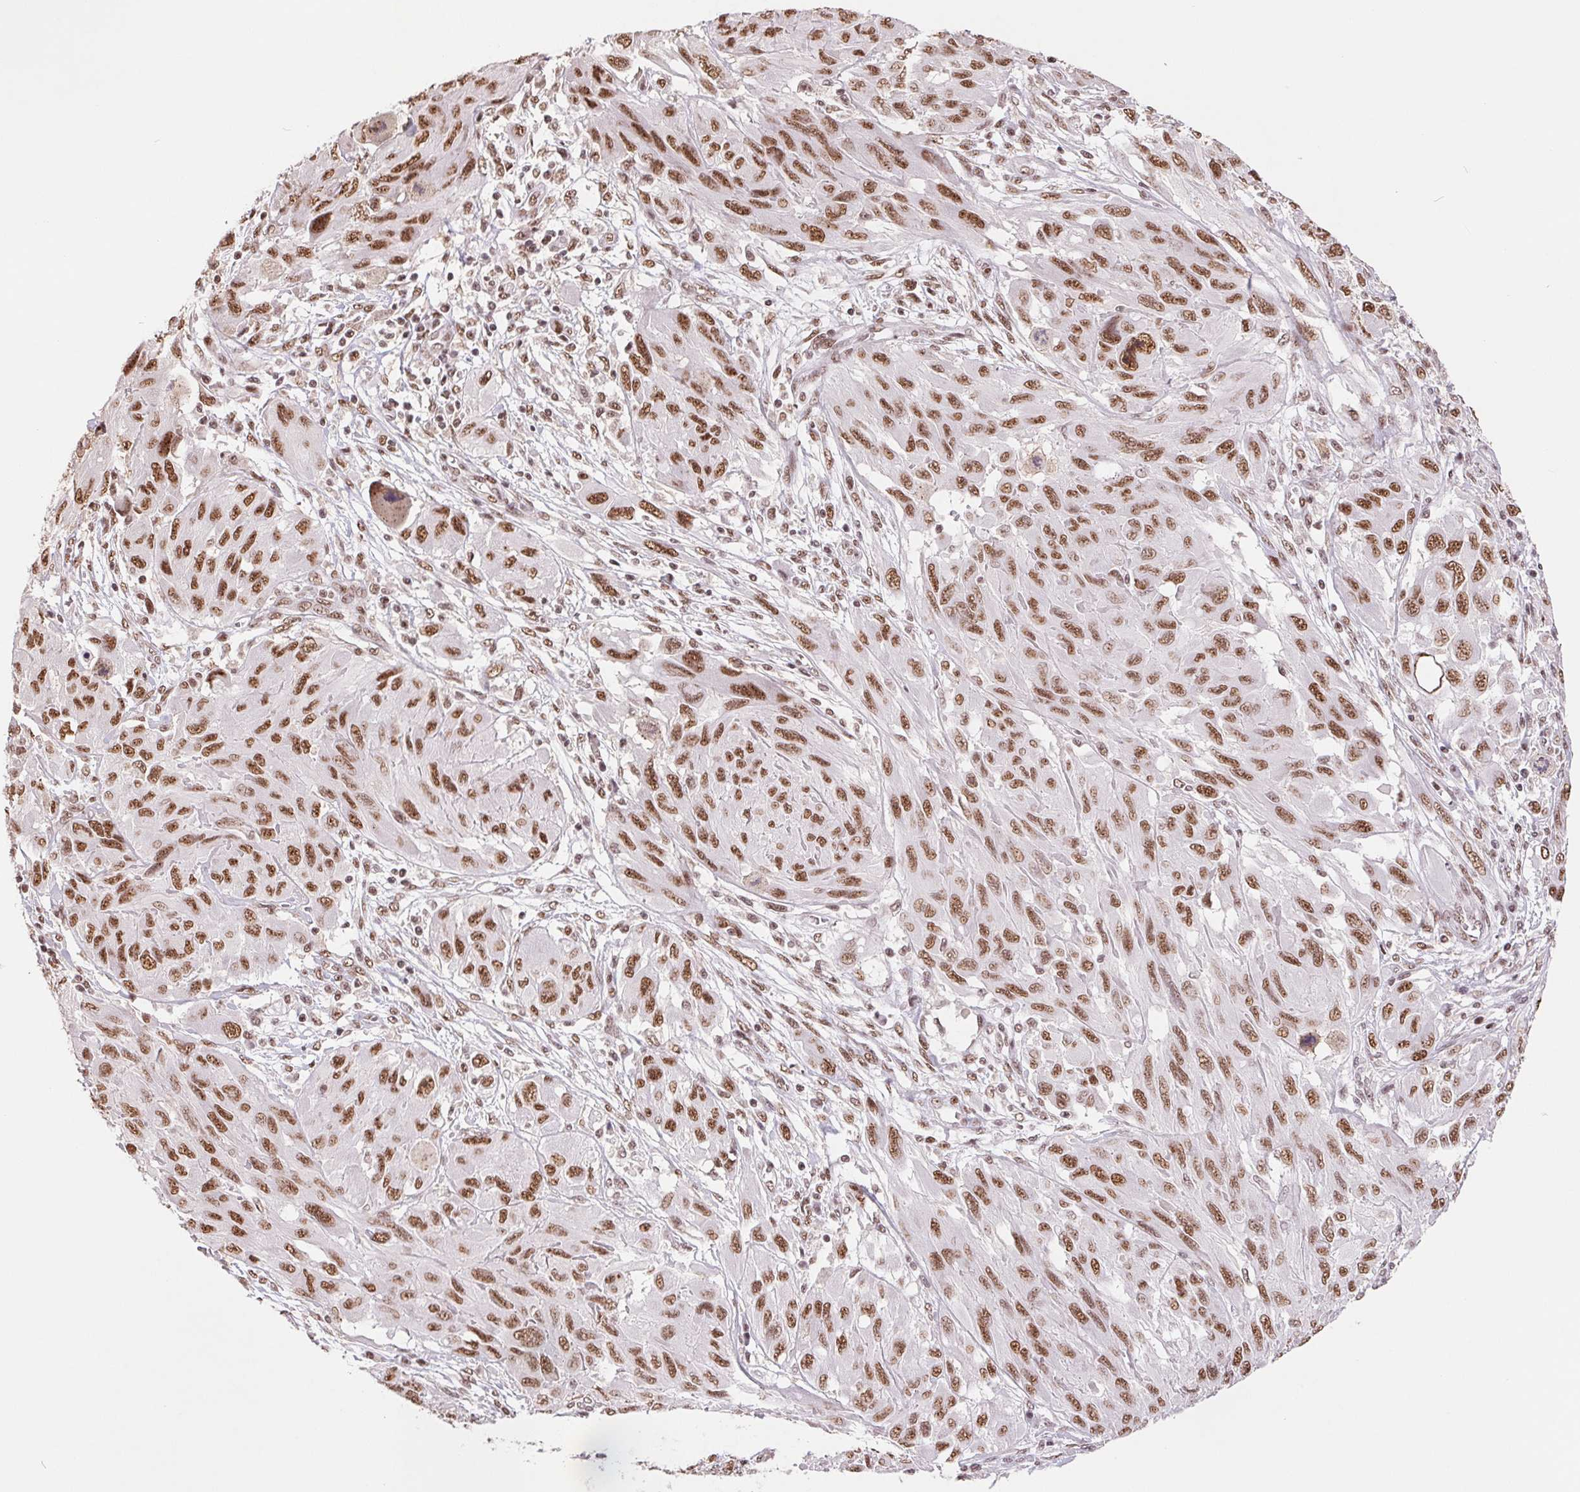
{"staining": {"intensity": "strong", "quantity": ">75%", "location": "nuclear"}, "tissue": "melanoma", "cell_type": "Tumor cells", "image_type": "cancer", "snomed": [{"axis": "morphology", "description": "Malignant melanoma, NOS"}, {"axis": "topography", "description": "Skin"}], "caption": "There is high levels of strong nuclear staining in tumor cells of malignant melanoma, as demonstrated by immunohistochemical staining (brown color).", "gene": "SREK1", "patient": {"sex": "female", "age": 91}}